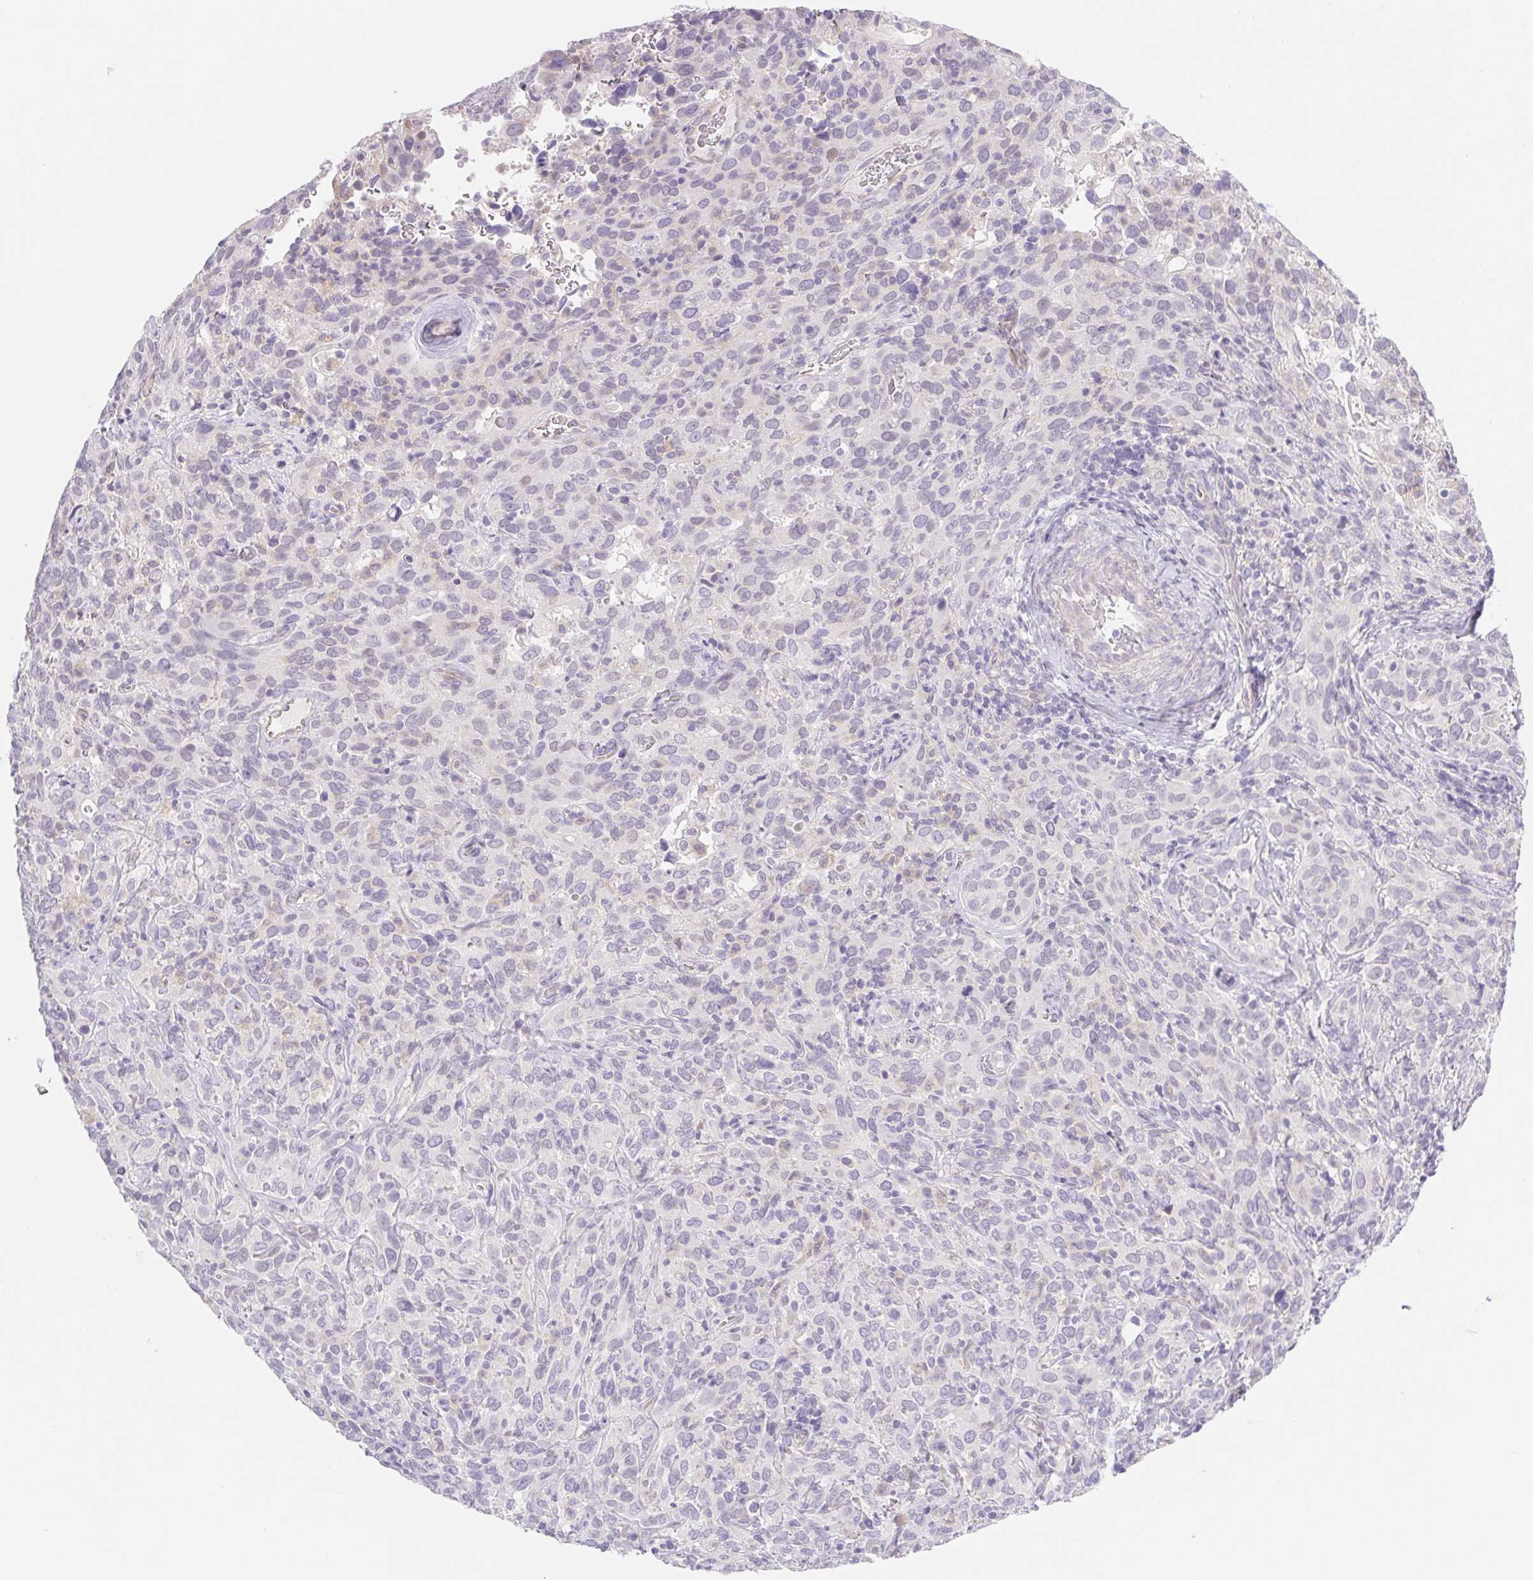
{"staining": {"intensity": "negative", "quantity": "none", "location": "none"}, "tissue": "cervical cancer", "cell_type": "Tumor cells", "image_type": "cancer", "snomed": [{"axis": "morphology", "description": "Normal tissue, NOS"}, {"axis": "morphology", "description": "Squamous cell carcinoma, NOS"}, {"axis": "topography", "description": "Cervix"}], "caption": "IHC of human cervical squamous cell carcinoma exhibits no staining in tumor cells.", "gene": "CTNND2", "patient": {"sex": "female", "age": 51}}